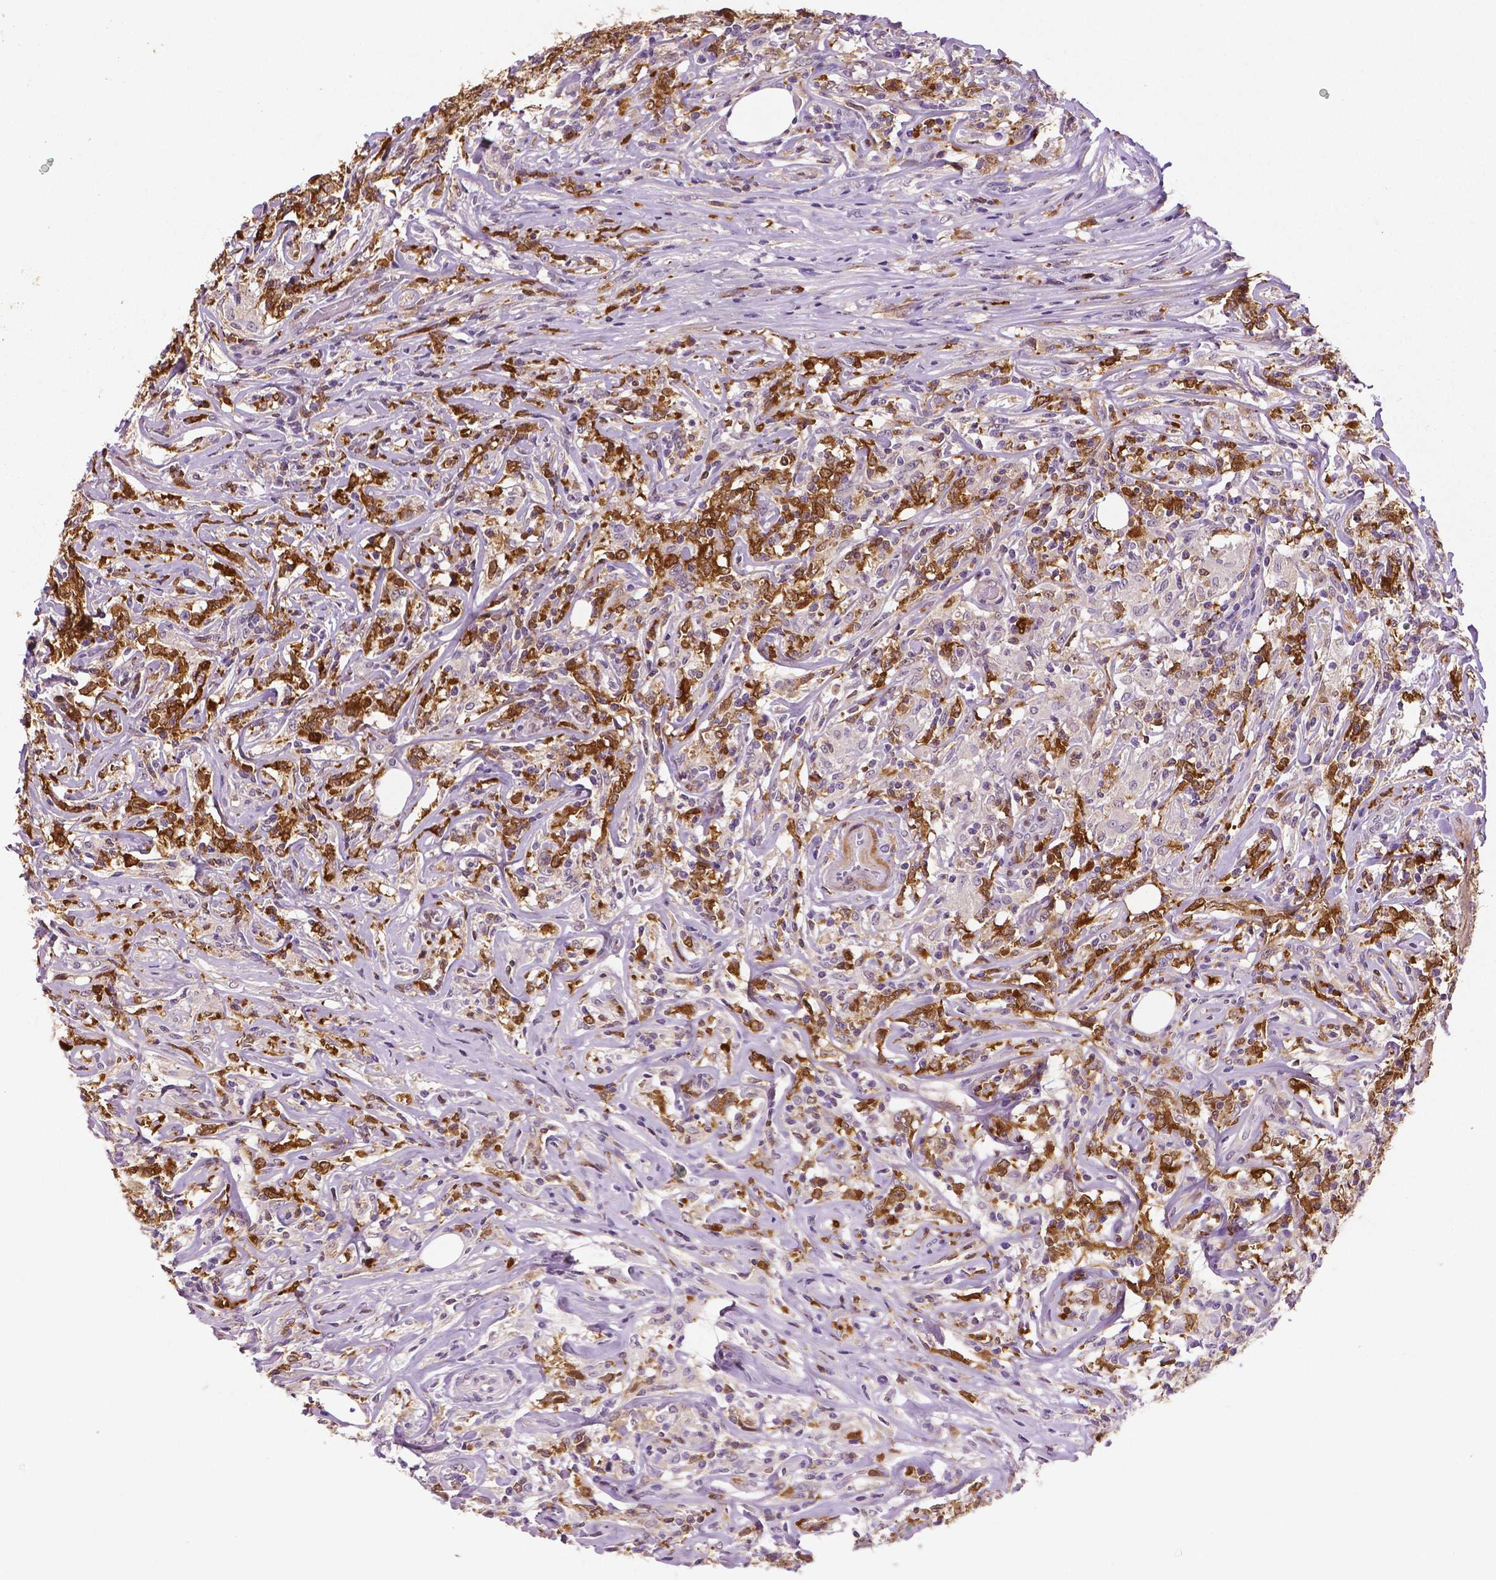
{"staining": {"intensity": "strong", "quantity": "<25%", "location": "cytoplasmic/membranous"}, "tissue": "lymphoma", "cell_type": "Tumor cells", "image_type": "cancer", "snomed": [{"axis": "morphology", "description": "Malignant lymphoma, non-Hodgkin's type, High grade"}, {"axis": "topography", "description": "Lymph node"}], "caption": "Immunohistochemical staining of high-grade malignant lymphoma, non-Hodgkin's type demonstrates medium levels of strong cytoplasmic/membranous staining in about <25% of tumor cells.", "gene": "PHGDH", "patient": {"sex": "female", "age": 84}}